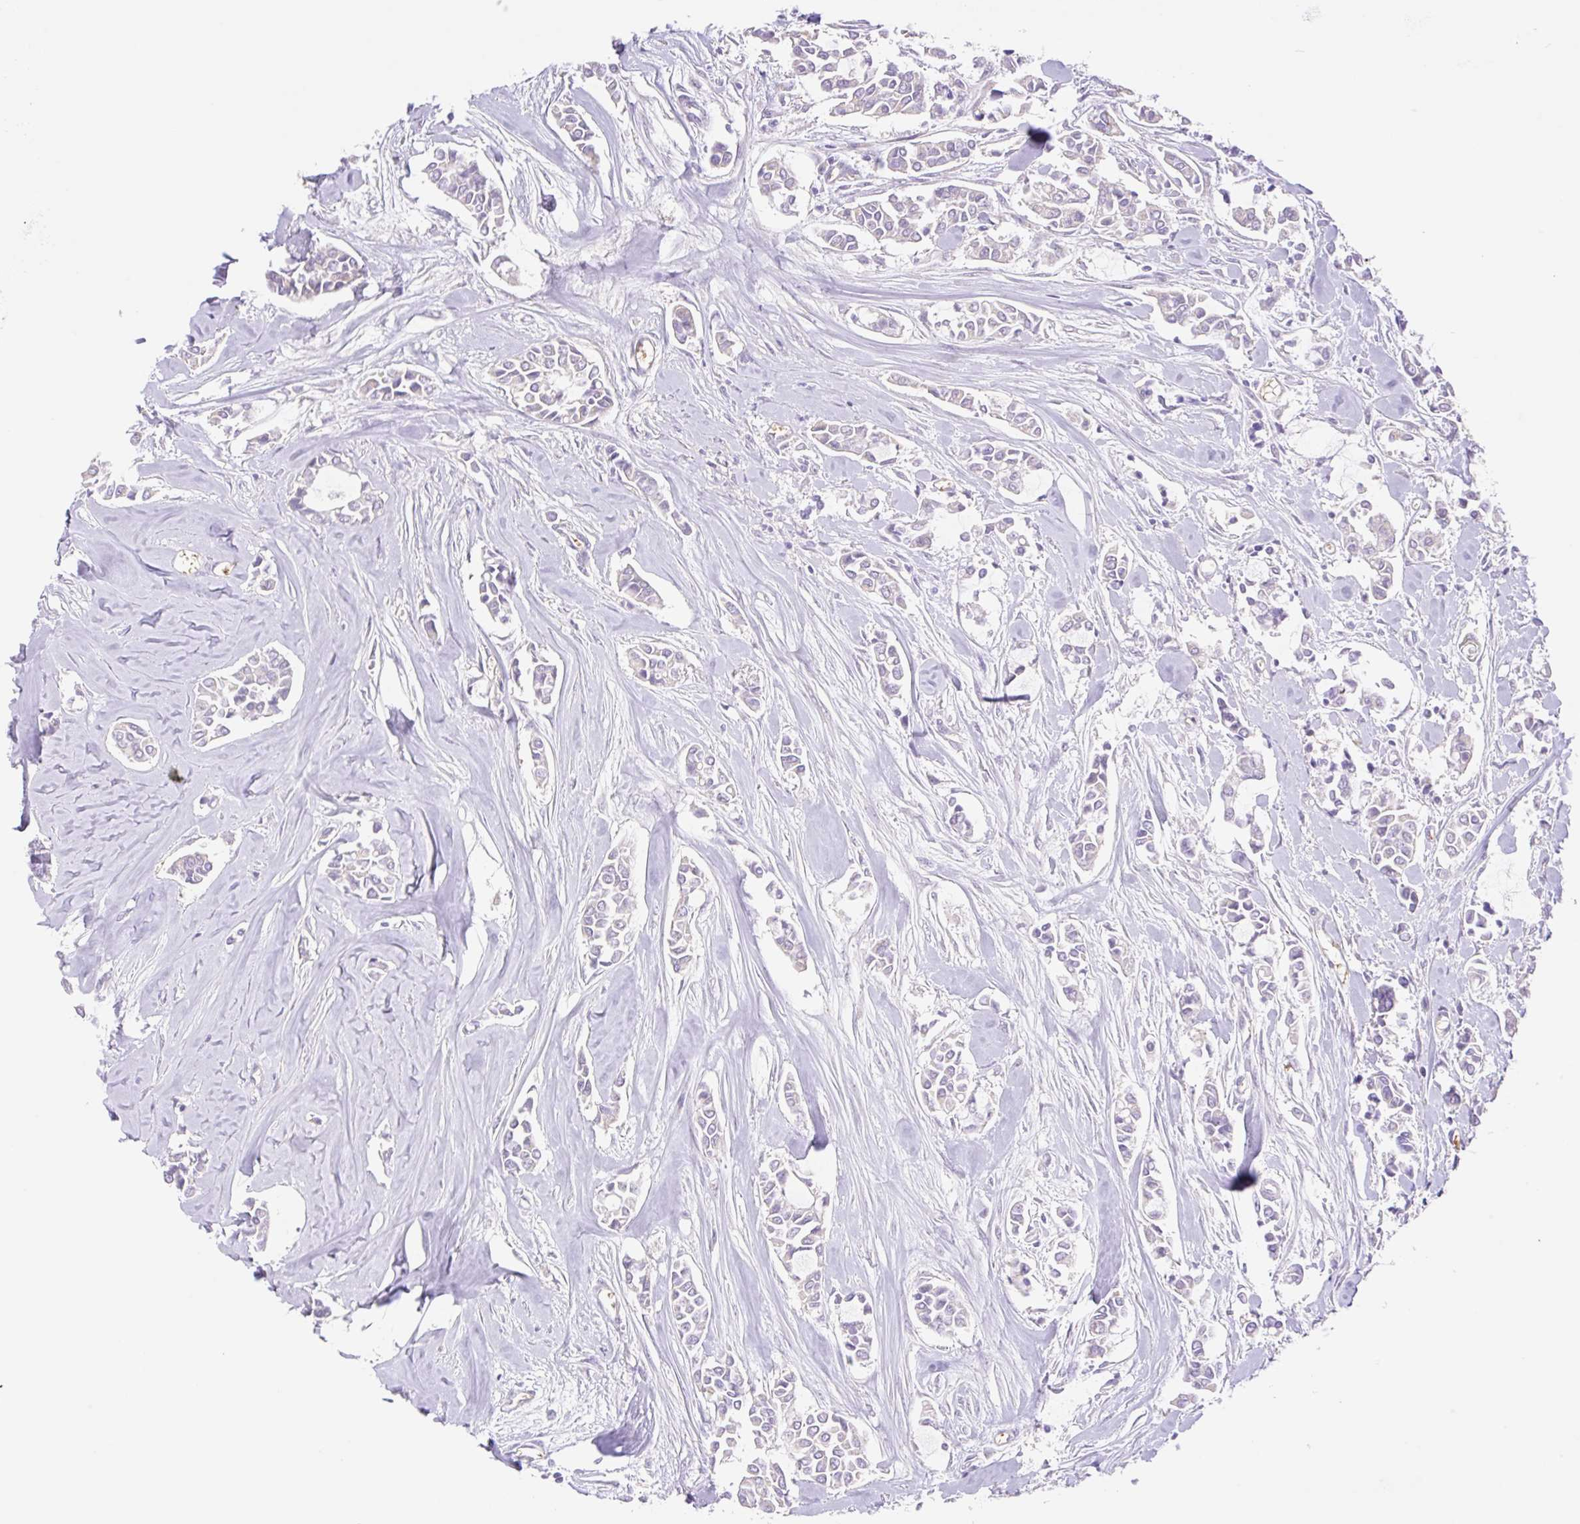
{"staining": {"intensity": "negative", "quantity": "none", "location": "none"}, "tissue": "breast cancer", "cell_type": "Tumor cells", "image_type": "cancer", "snomed": [{"axis": "morphology", "description": "Duct carcinoma"}, {"axis": "topography", "description": "Breast"}], "caption": "High magnification brightfield microscopy of breast cancer stained with DAB (brown) and counterstained with hematoxylin (blue): tumor cells show no significant positivity.", "gene": "COPZ2", "patient": {"sex": "female", "age": 84}}